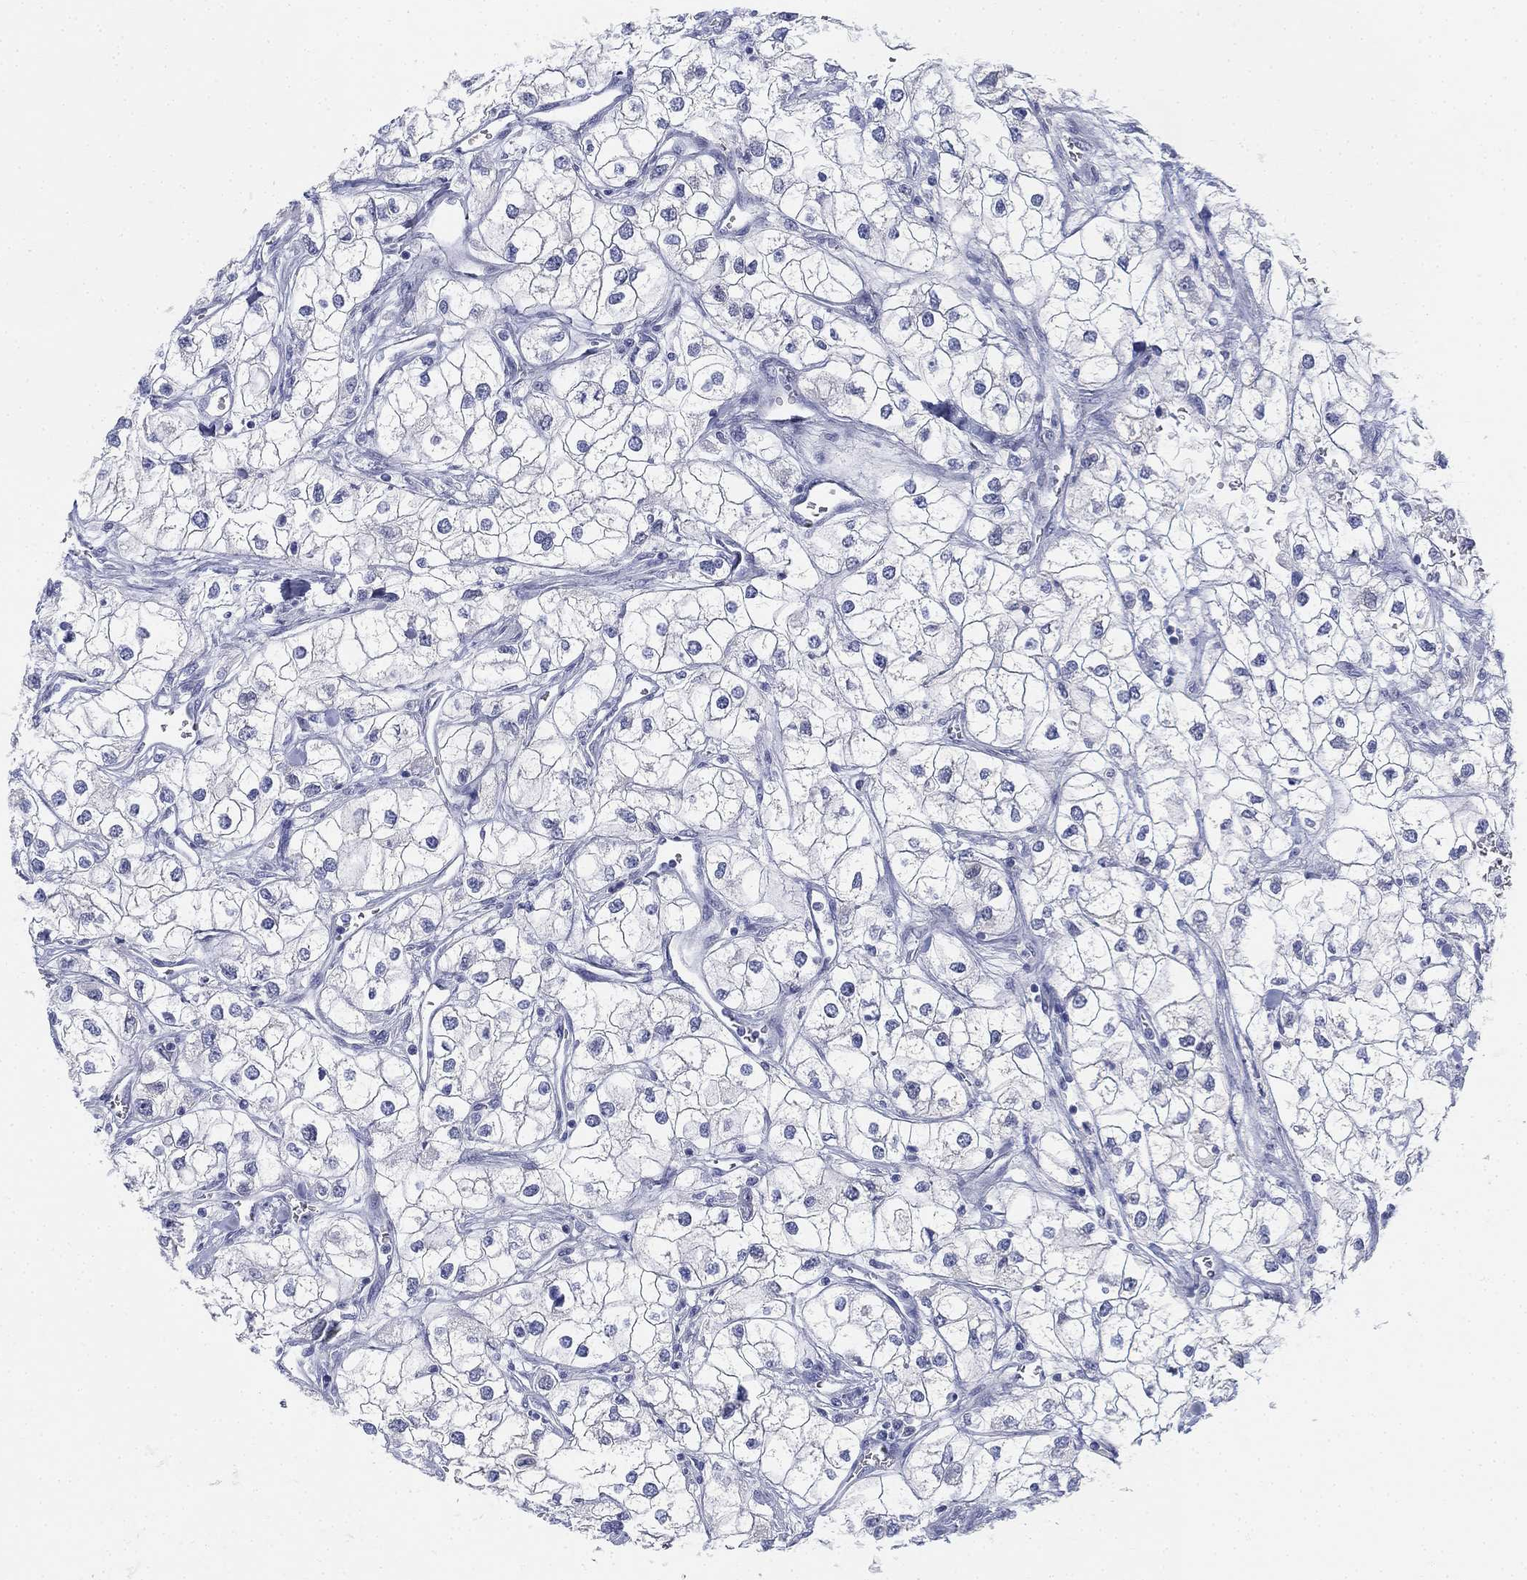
{"staining": {"intensity": "negative", "quantity": "none", "location": "none"}, "tissue": "renal cancer", "cell_type": "Tumor cells", "image_type": "cancer", "snomed": [{"axis": "morphology", "description": "Adenocarcinoma, NOS"}, {"axis": "topography", "description": "Kidney"}], "caption": "Tumor cells show no significant protein positivity in renal cancer (adenocarcinoma).", "gene": "GCNA", "patient": {"sex": "male", "age": 59}}